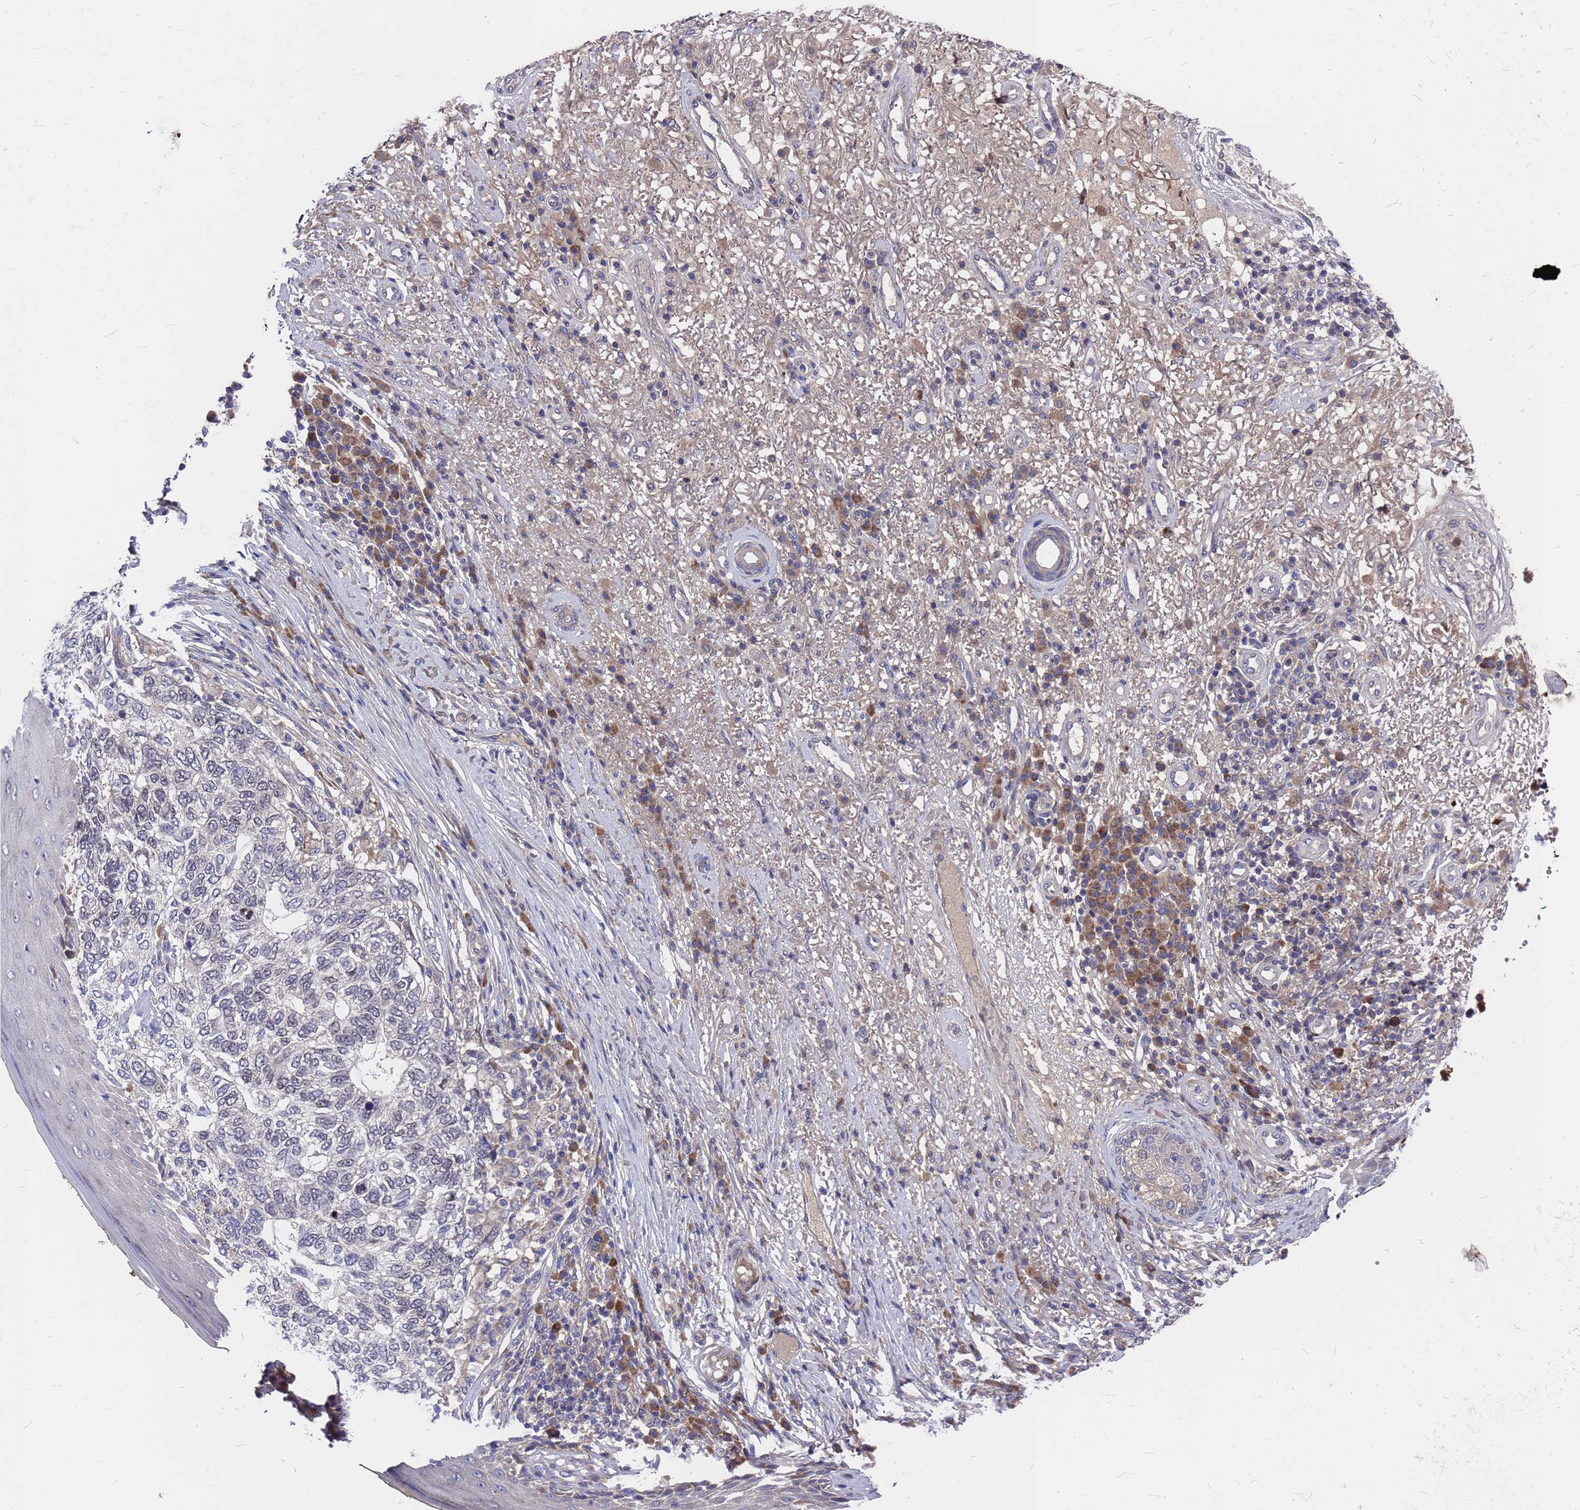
{"staining": {"intensity": "negative", "quantity": "none", "location": "none"}, "tissue": "skin cancer", "cell_type": "Tumor cells", "image_type": "cancer", "snomed": [{"axis": "morphology", "description": "Basal cell carcinoma"}, {"axis": "topography", "description": "Skin"}], "caption": "Immunohistochemistry image of neoplastic tissue: human basal cell carcinoma (skin) stained with DAB shows no significant protein expression in tumor cells.", "gene": "ZNF717", "patient": {"sex": "female", "age": 65}}